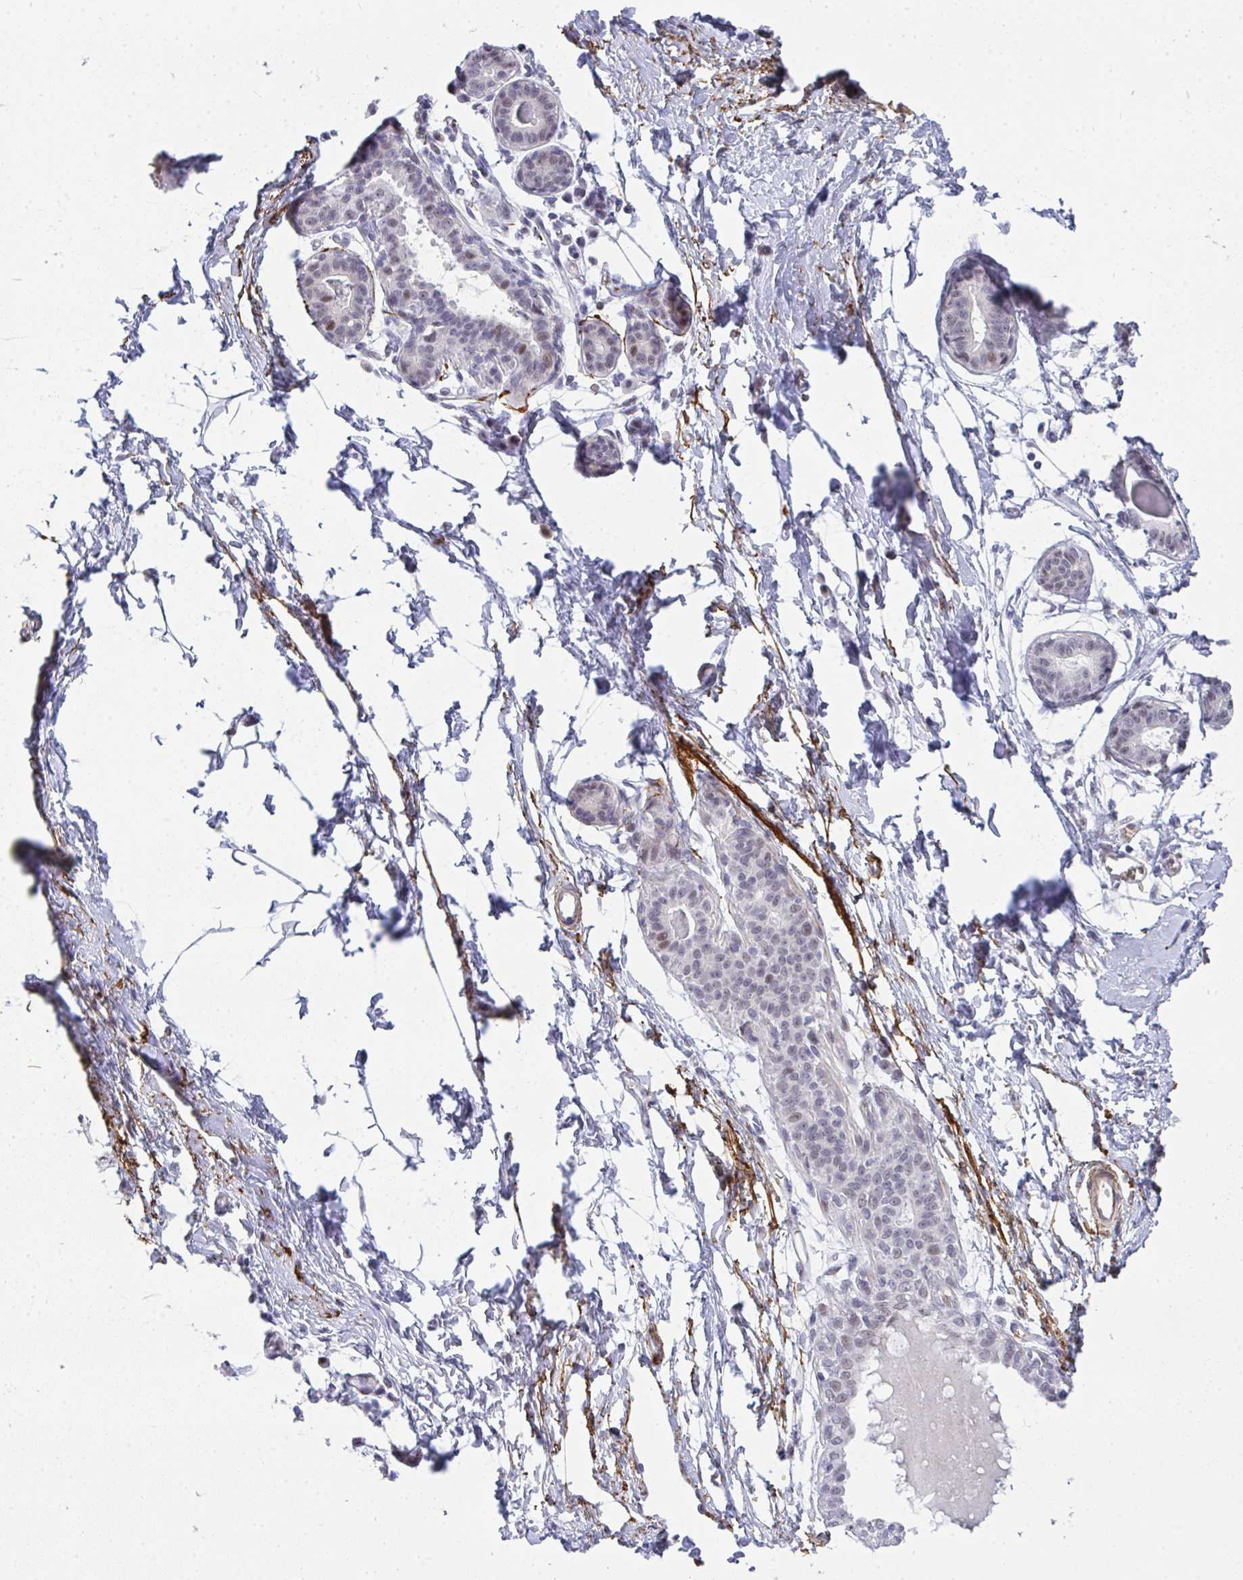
{"staining": {"intensity": "negative", "quantity": "none", "location": "none"}, "tissue": "breast", "cell_type": "Adipocytes", "image_type": "normal", "snomed": [{"axis": "morphology", "description": "Normal tissue, NOS"}, {"axis": "topography", "description": "Breast"}], "caption": "Protein analysis of unremarkable breast shows no significant expression in adipocytes.", "gene": "TNMD", "patient": {"sex": "female", "age": 45}}